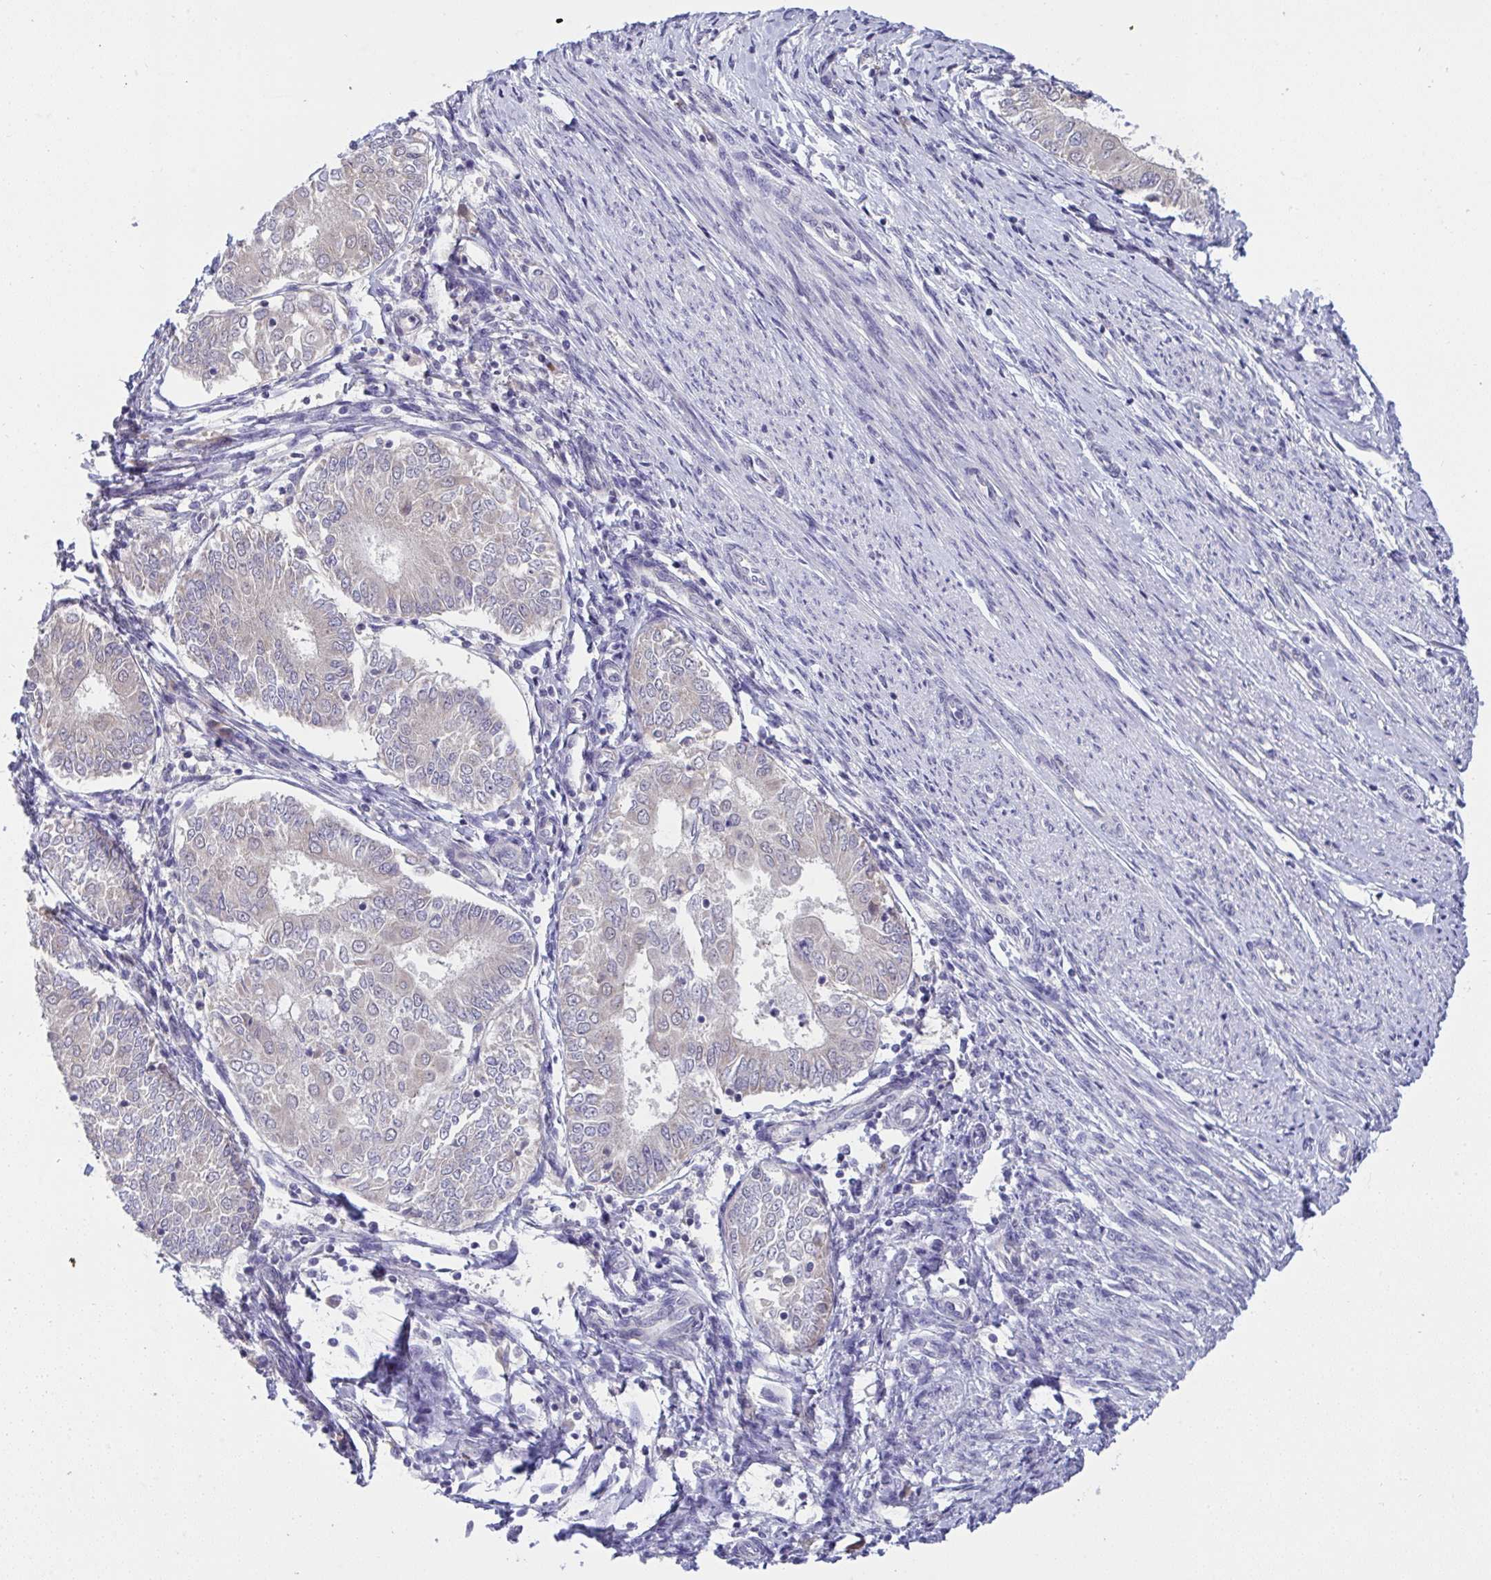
{"staining": {"intensity": "negative", "quantity": "none", "location": "none"}, "tissue": "endometrial cancer", "cell_type": "Tumor cells", "image_type": "cancer", "snomed": [{"axis": "morphology", "description": "Adenocarcinoma, NOS"}, {"axis": "topography", "description": "Endometrium"}], "caption": "Immunohistochemical staining of human endometrial adenocarcinoma demonstrates no significant staining in tumor cells.", "gene": "TMEM41A", "patient": {"sex": "female", "age": 68}}